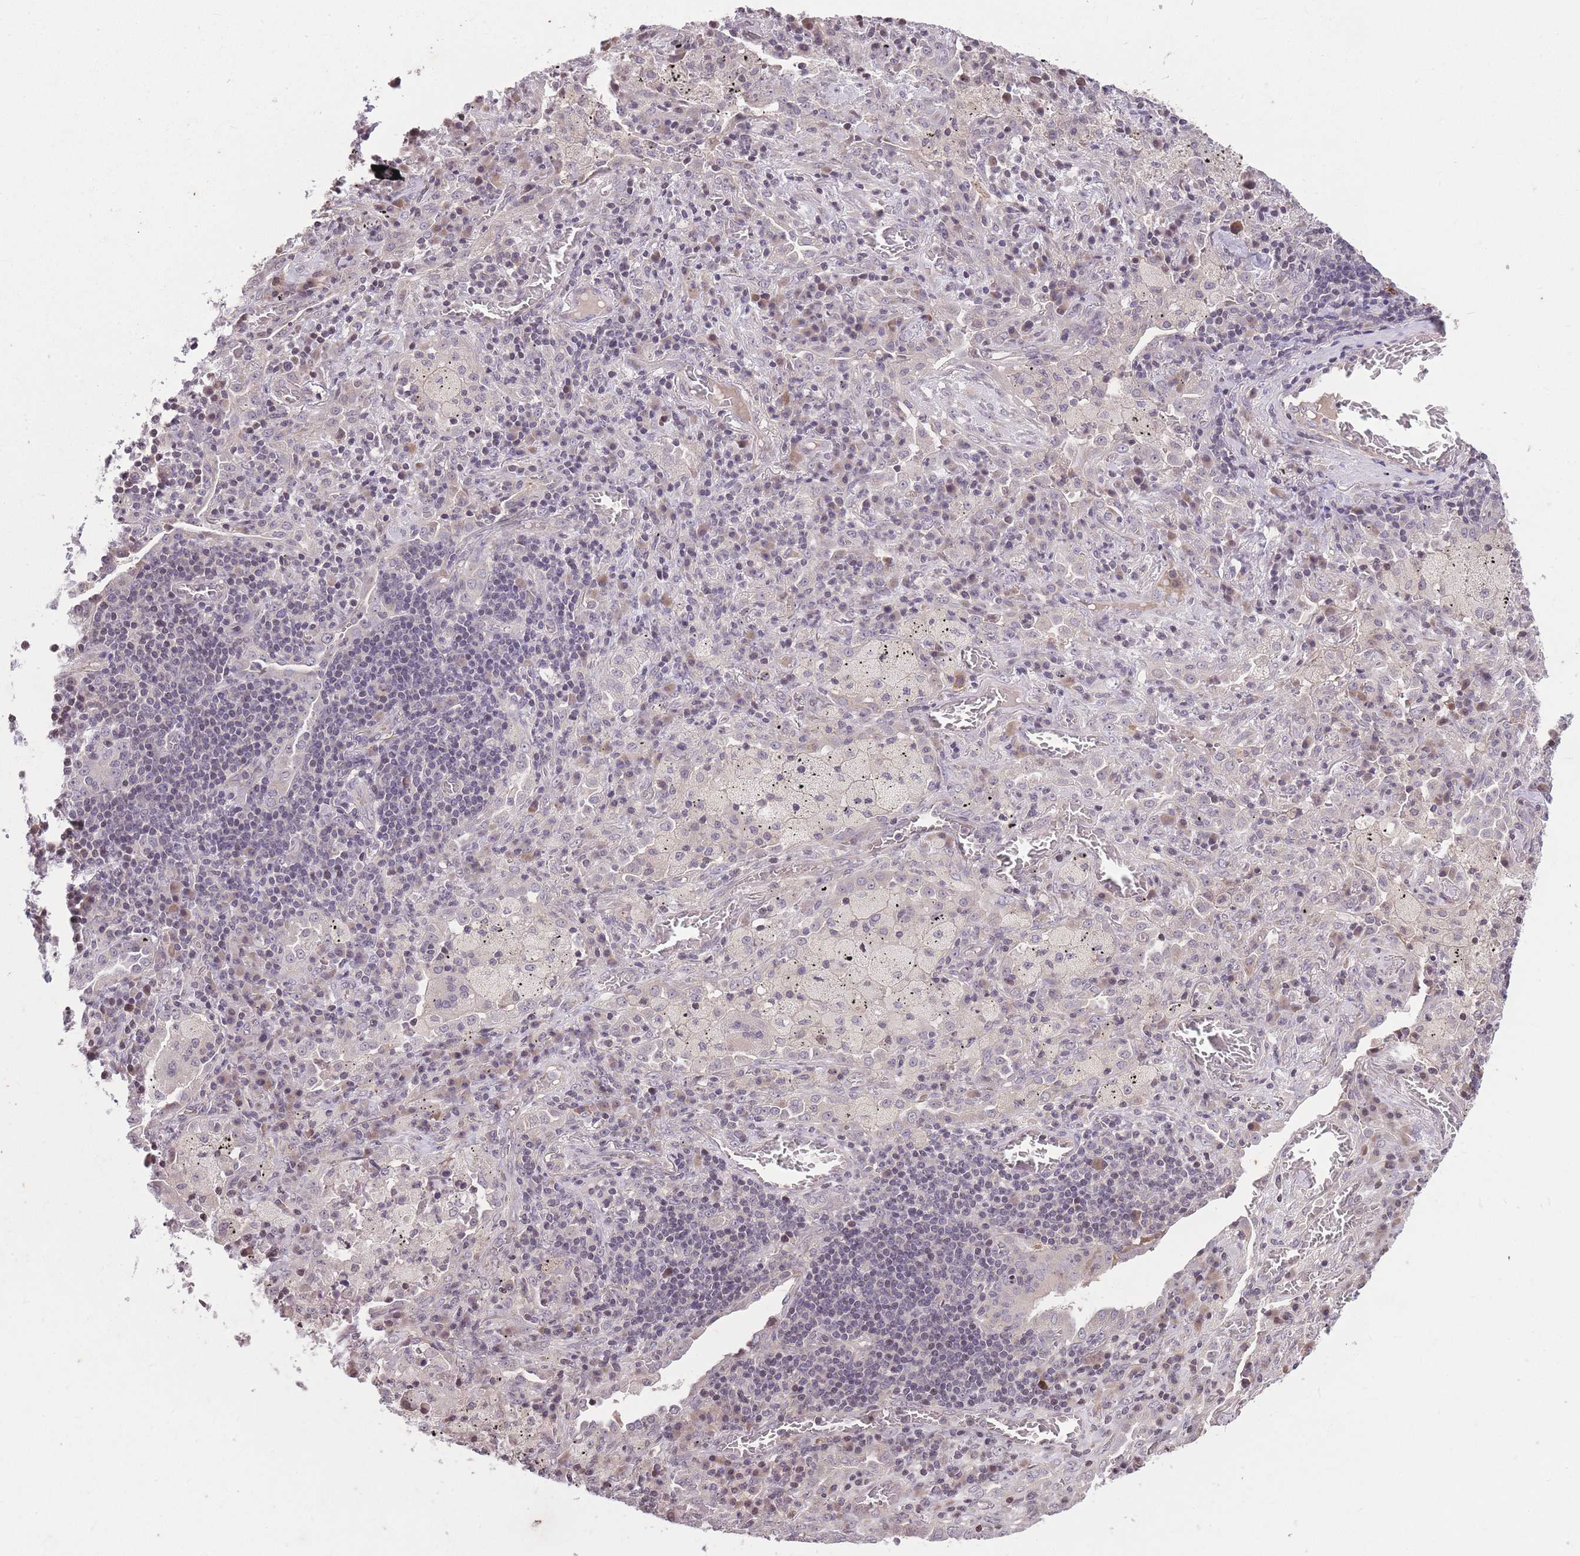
{"staining": {"intensity": "negative", "quantity": "none", "location": "none"}, "tissue": "lung cancer", "cell_type": "Tumor cells", "image_type": "cancer", "snomed": [{"axis": "morphology", "description": "Squamous cell carcinoma, NOS"}, {"axis": "topography", "description": "Lung"}], "caption": "DAB immunohistochemical staining of lung cancer (squamous cell carcinoma) exhibits no significant expression in tumor cells.", "gene": "GGT5", "patient": {"sex": "female", "age": 63}}